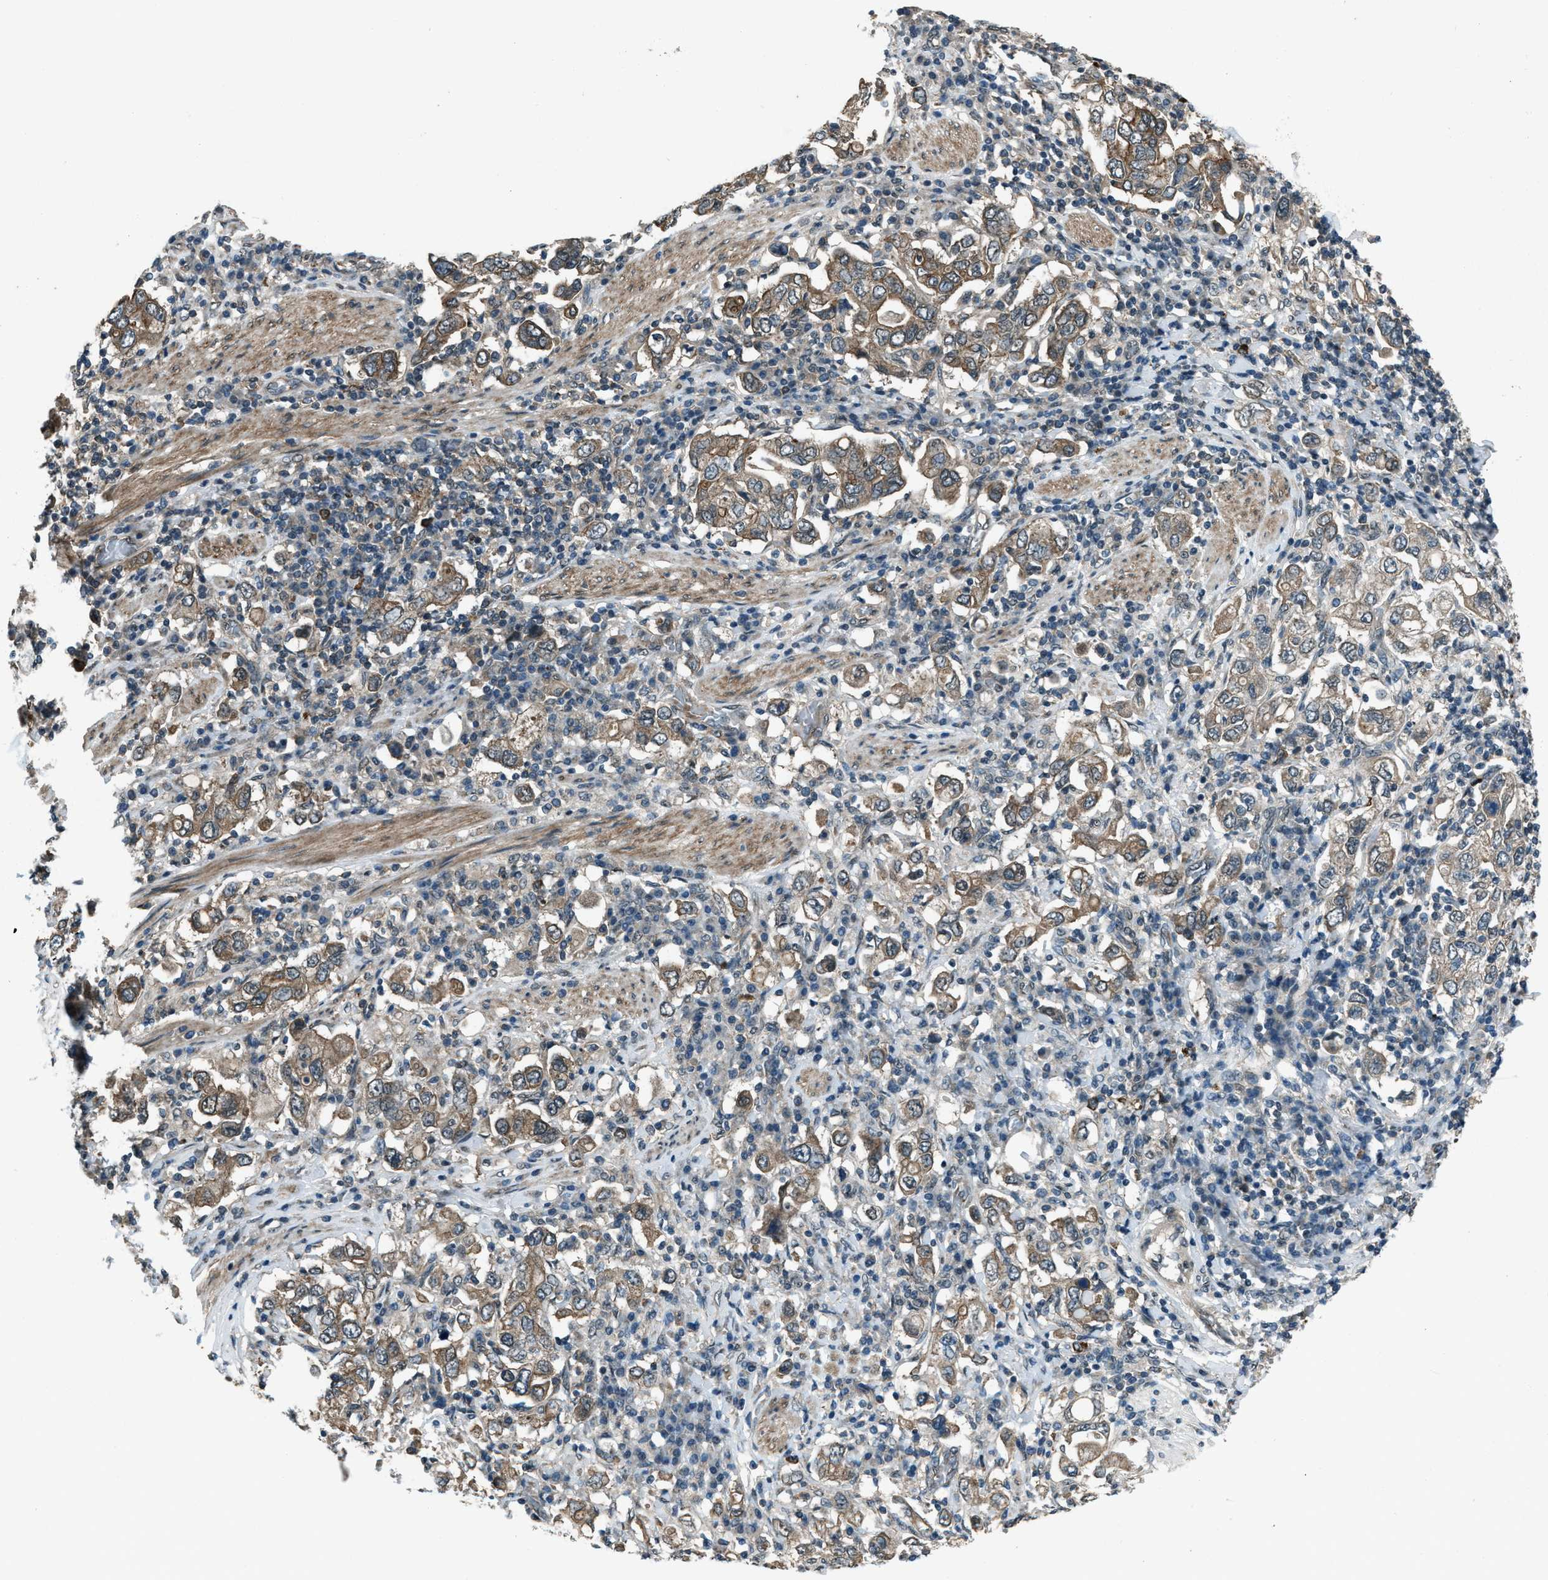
{"staining": {"intensity": "moderate", "quantity": ">75%", "location": "cytoplasmic/membranous"}, "tissue": "stomach cancer", "cell_type": "Tumor cells", "image_type": "cancer", "snomed": [{"axis": "morphology", "description": "Adenocarcinoma, NOS"}, {"axis": "topography", "description": "Stomach, upper"}], "caption": "A micrograph of stomach cancer stained for a protein reveals moderate cytoplasmic/membranous brown staining in tumor cells.", "gene": "SVIL", "patient": {"sex": "male", "age": 62}}